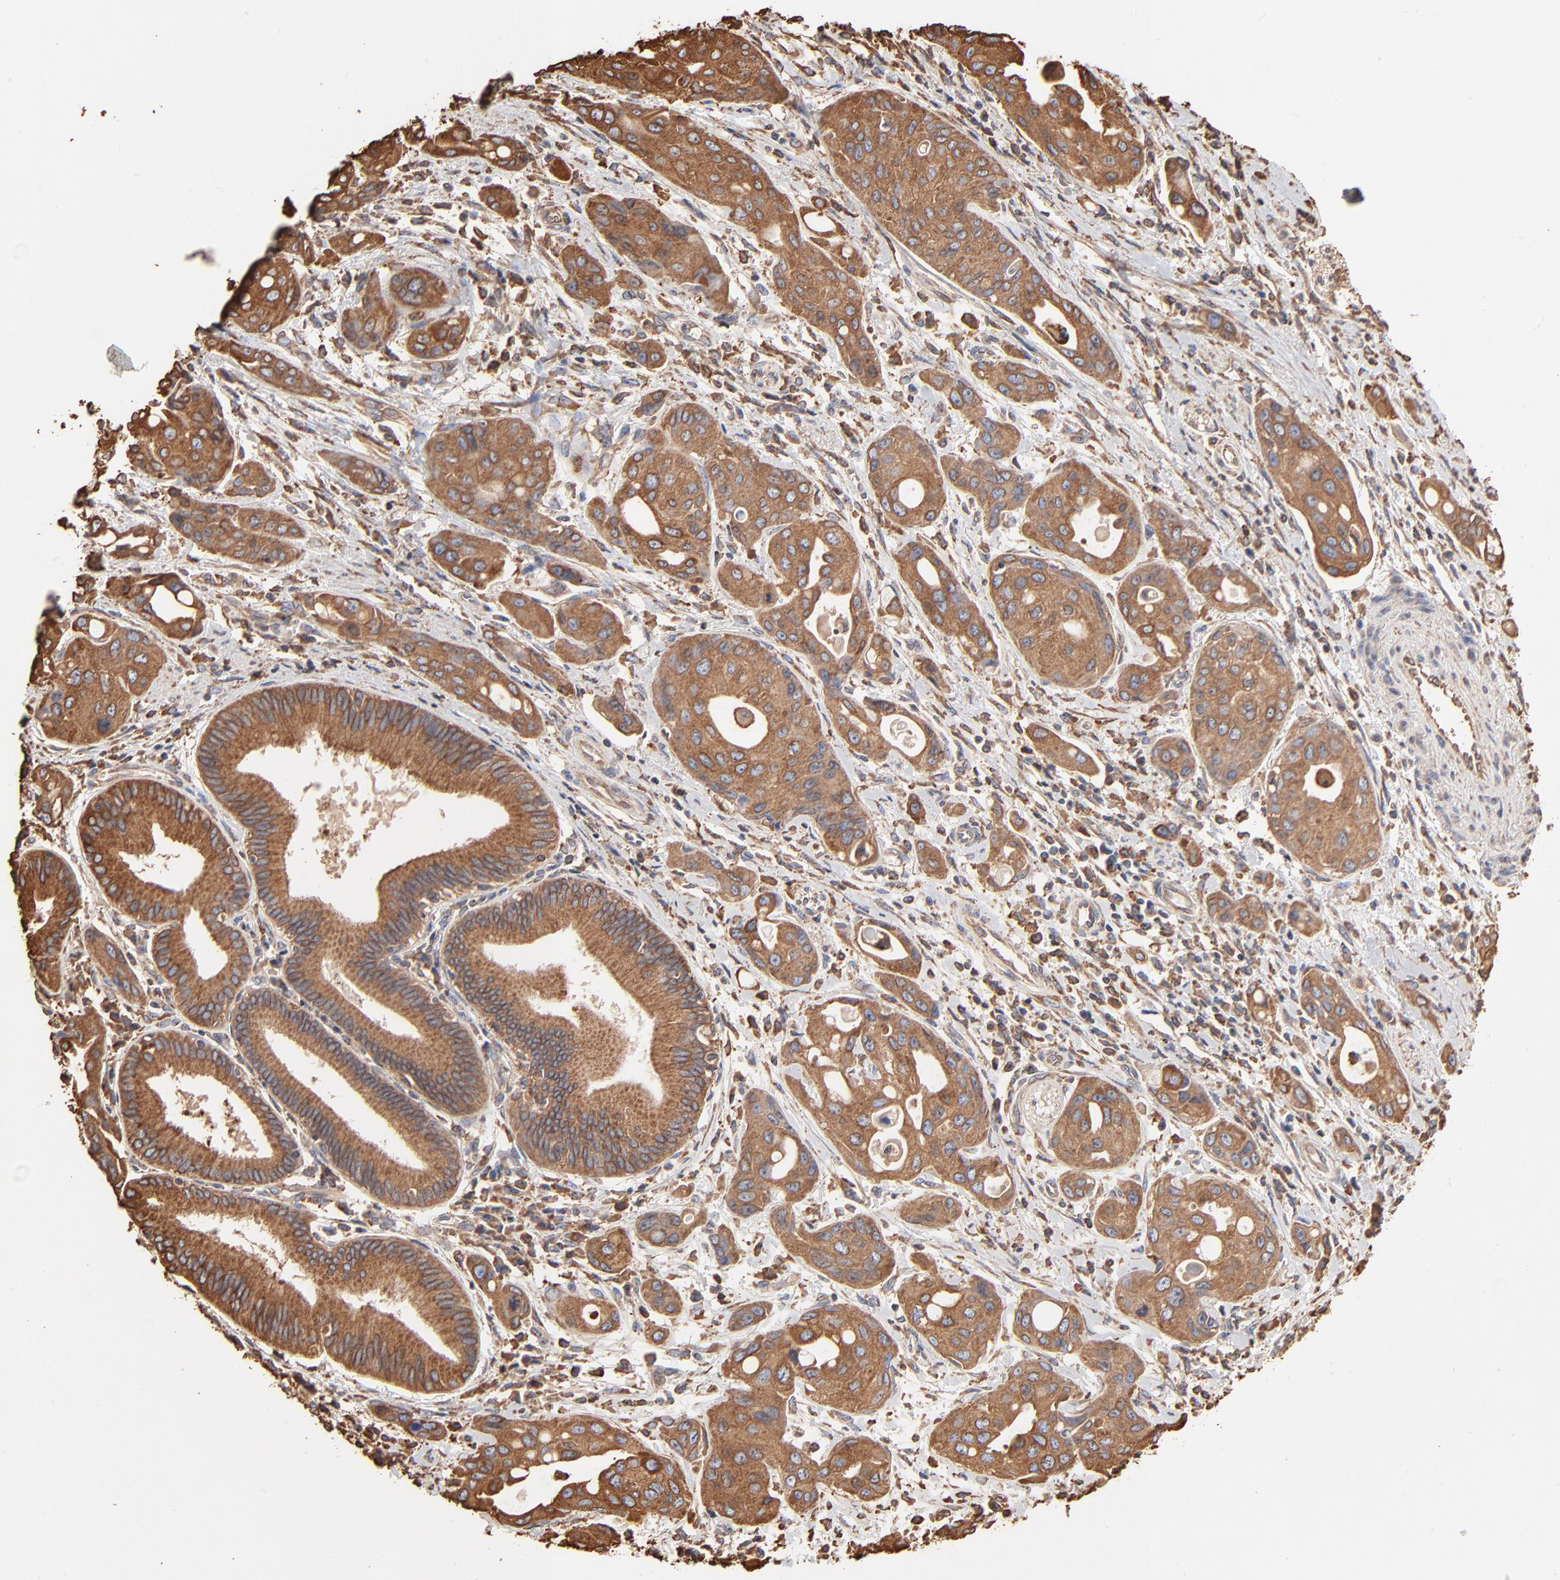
{"staining": {"intensity": "moderate", "quantity": ">75%", "location": "cytoplasmic/membranous"}, "tissue": "pancreatic cancer", "cell_type": "Tumor cells", "image_type": "cancer", "snomed": [{"axis": "morphology", "description": "Adenocarcinoma, NOS"}, {"axis": "topography", "description": "Pancreas"}], "caption": "Pancreatic adenocarcinoma stained for a protein reveals moderate cytoplasmic/membranous positivity in tumor cells.", "gene": "PDIA3", "patient": {"sex": "female", "age": 60}}